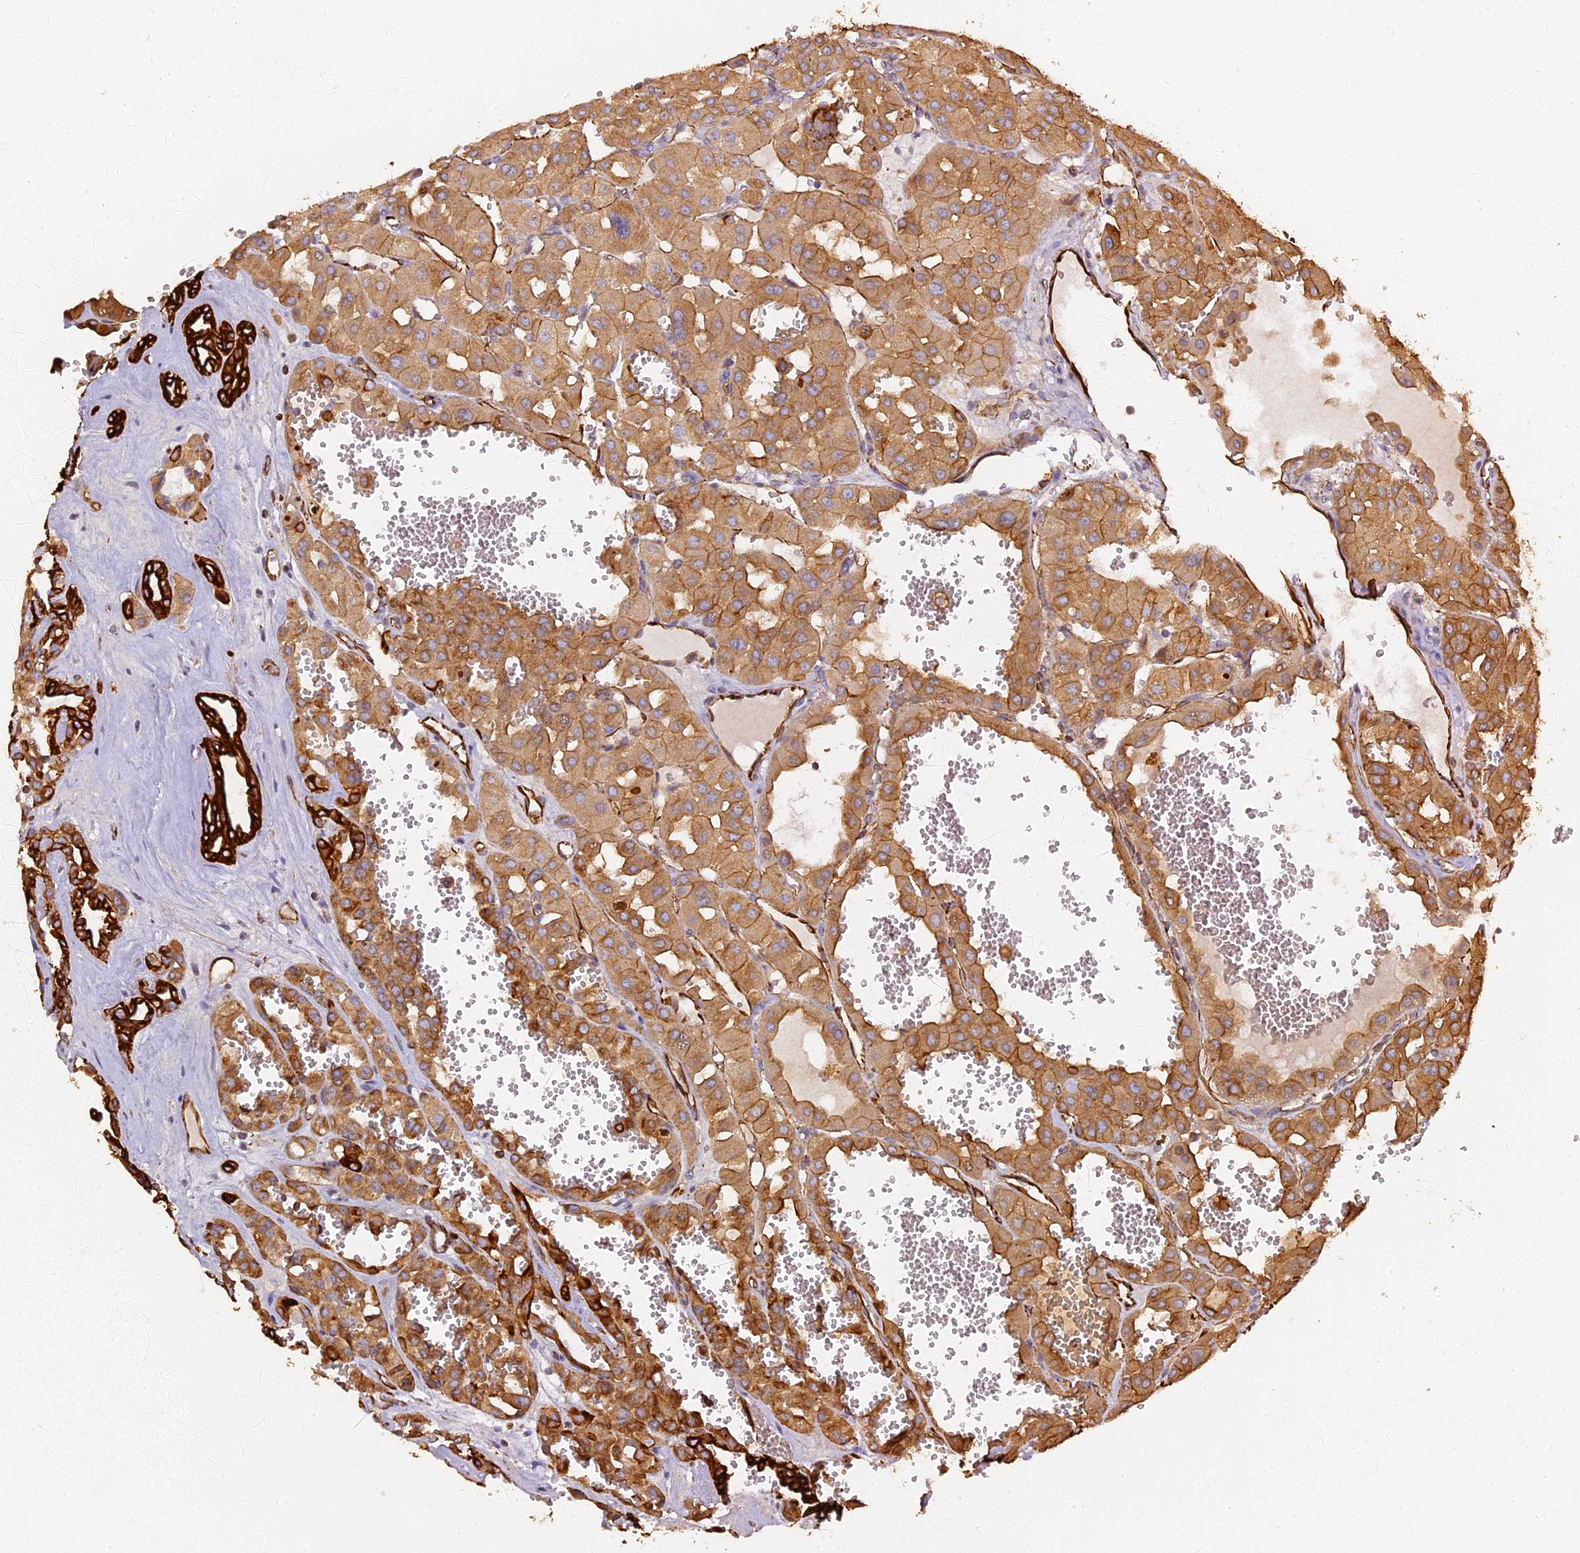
{"staining": {"intensity": "moderate", "quantity": ">75%", "location": "cytoplasmic/membranous"}, "tissue": "renal cancer", "cell_type": "Tumor cells", "image_type": "cancer", "snomed": [{"axis": "morphology", "description": "Carcinoma, NOS"}, {"axis": "topography", "description": "Kidney"}], "caption": "About >75% of tumor cells in human renal carcinoma exhibit moderate cytoplasmic/membranous protein positivity as visualized by brown immunohistochemical staining.", "gene": "LRRC57", "patient": {"sex": "female", "age": 75}}